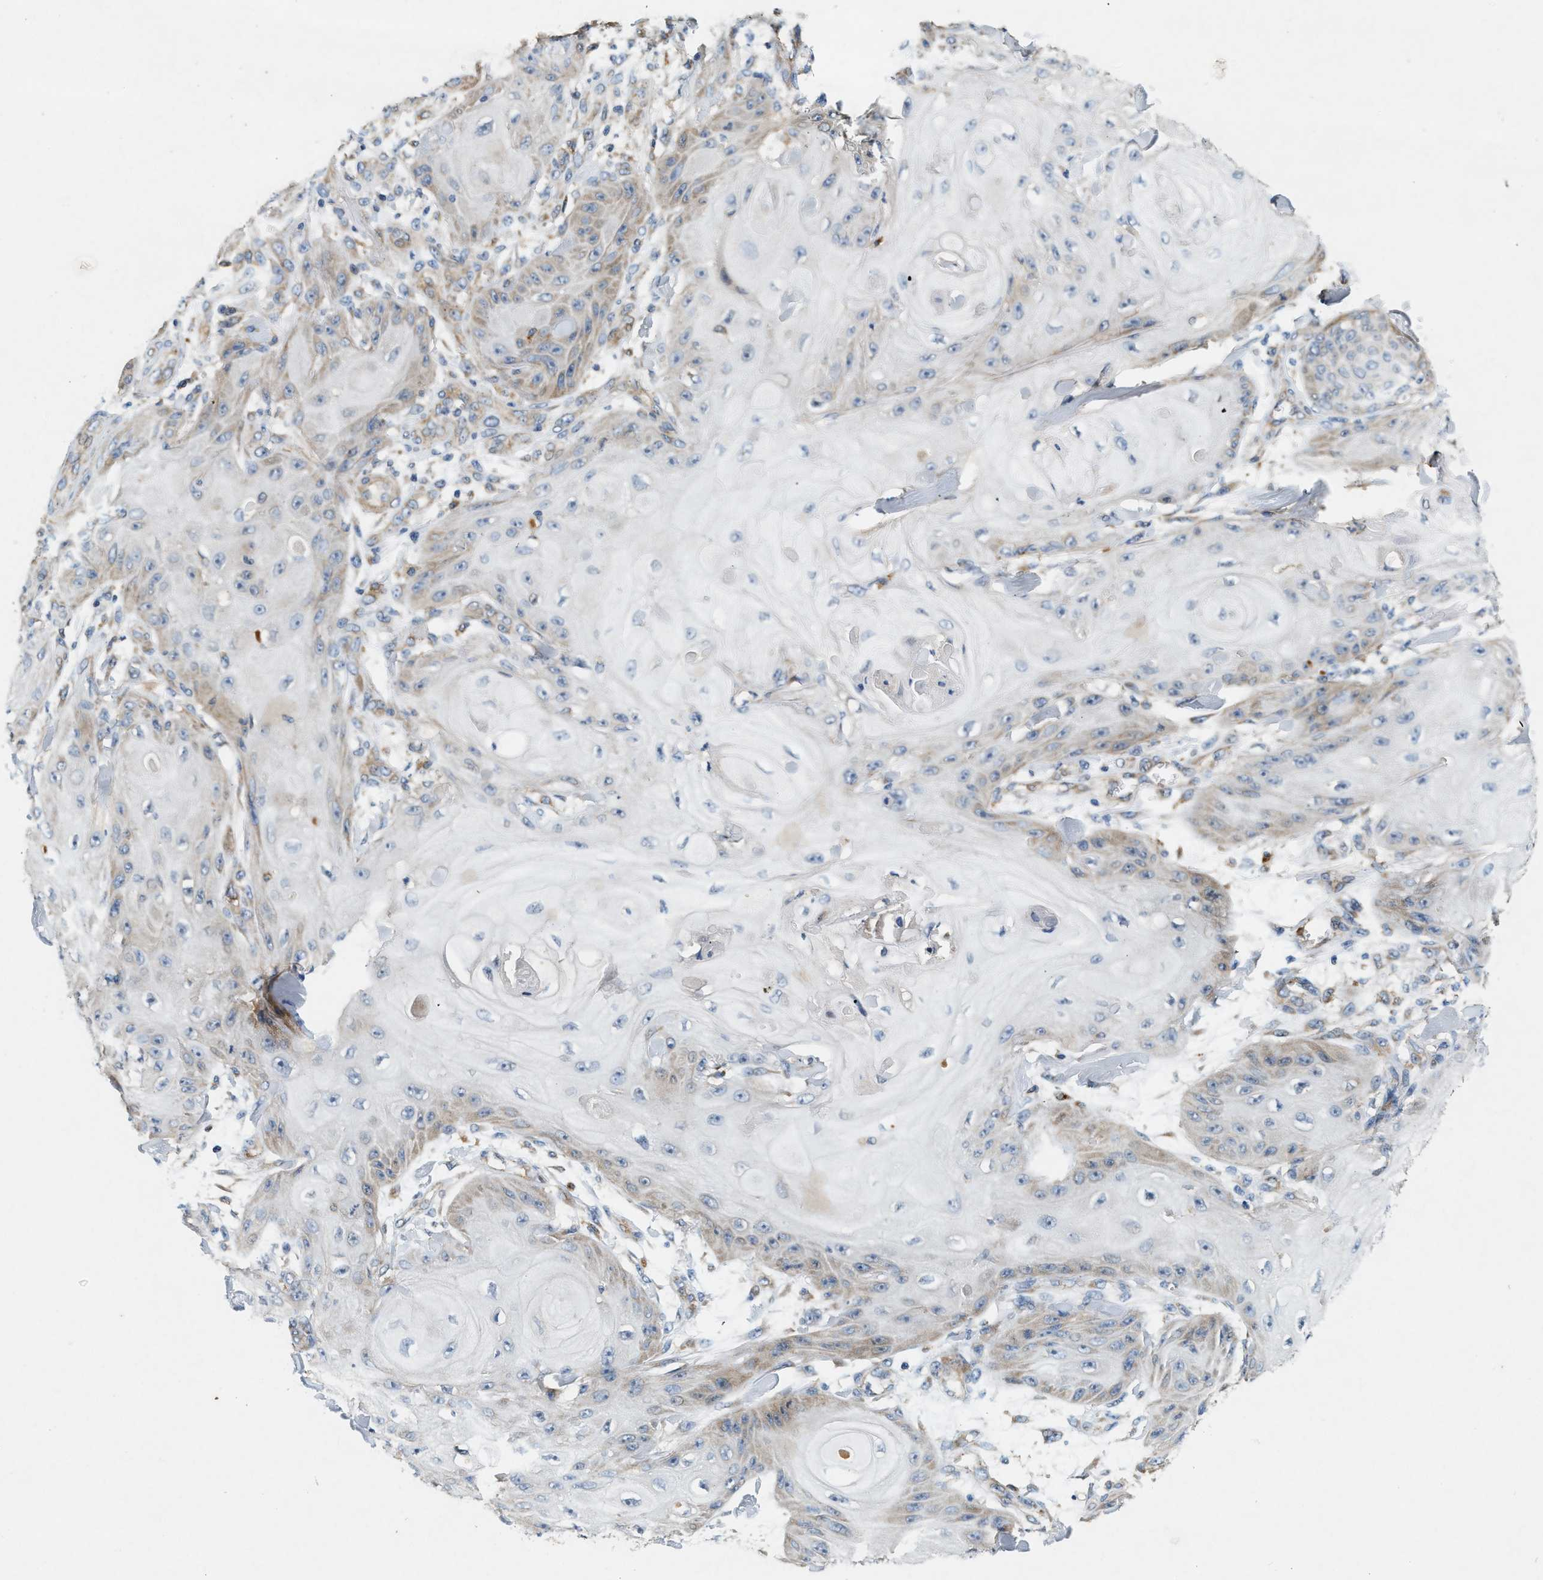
{"staining": {"intensity": "weak", "quantity": "<25%", "location": "cytoplasmic/membranous"}, "tissue": "skin cancer", "cell_type": "Tumor cells", "image_type": "cancer", "snomed": [{"axis": "morphology", "description": "Squamous cell carcinoma, NOS"}, {"axis": "topography", "description": "Skin"}], "caption": "High power microscopy histopathology image of an IHC histopathology image of skin squamous cell carcinoma, revealing no significant staining in tumor cells.", "gene": "DUSP10", "patient": {"sex": "male", "age": 74}}